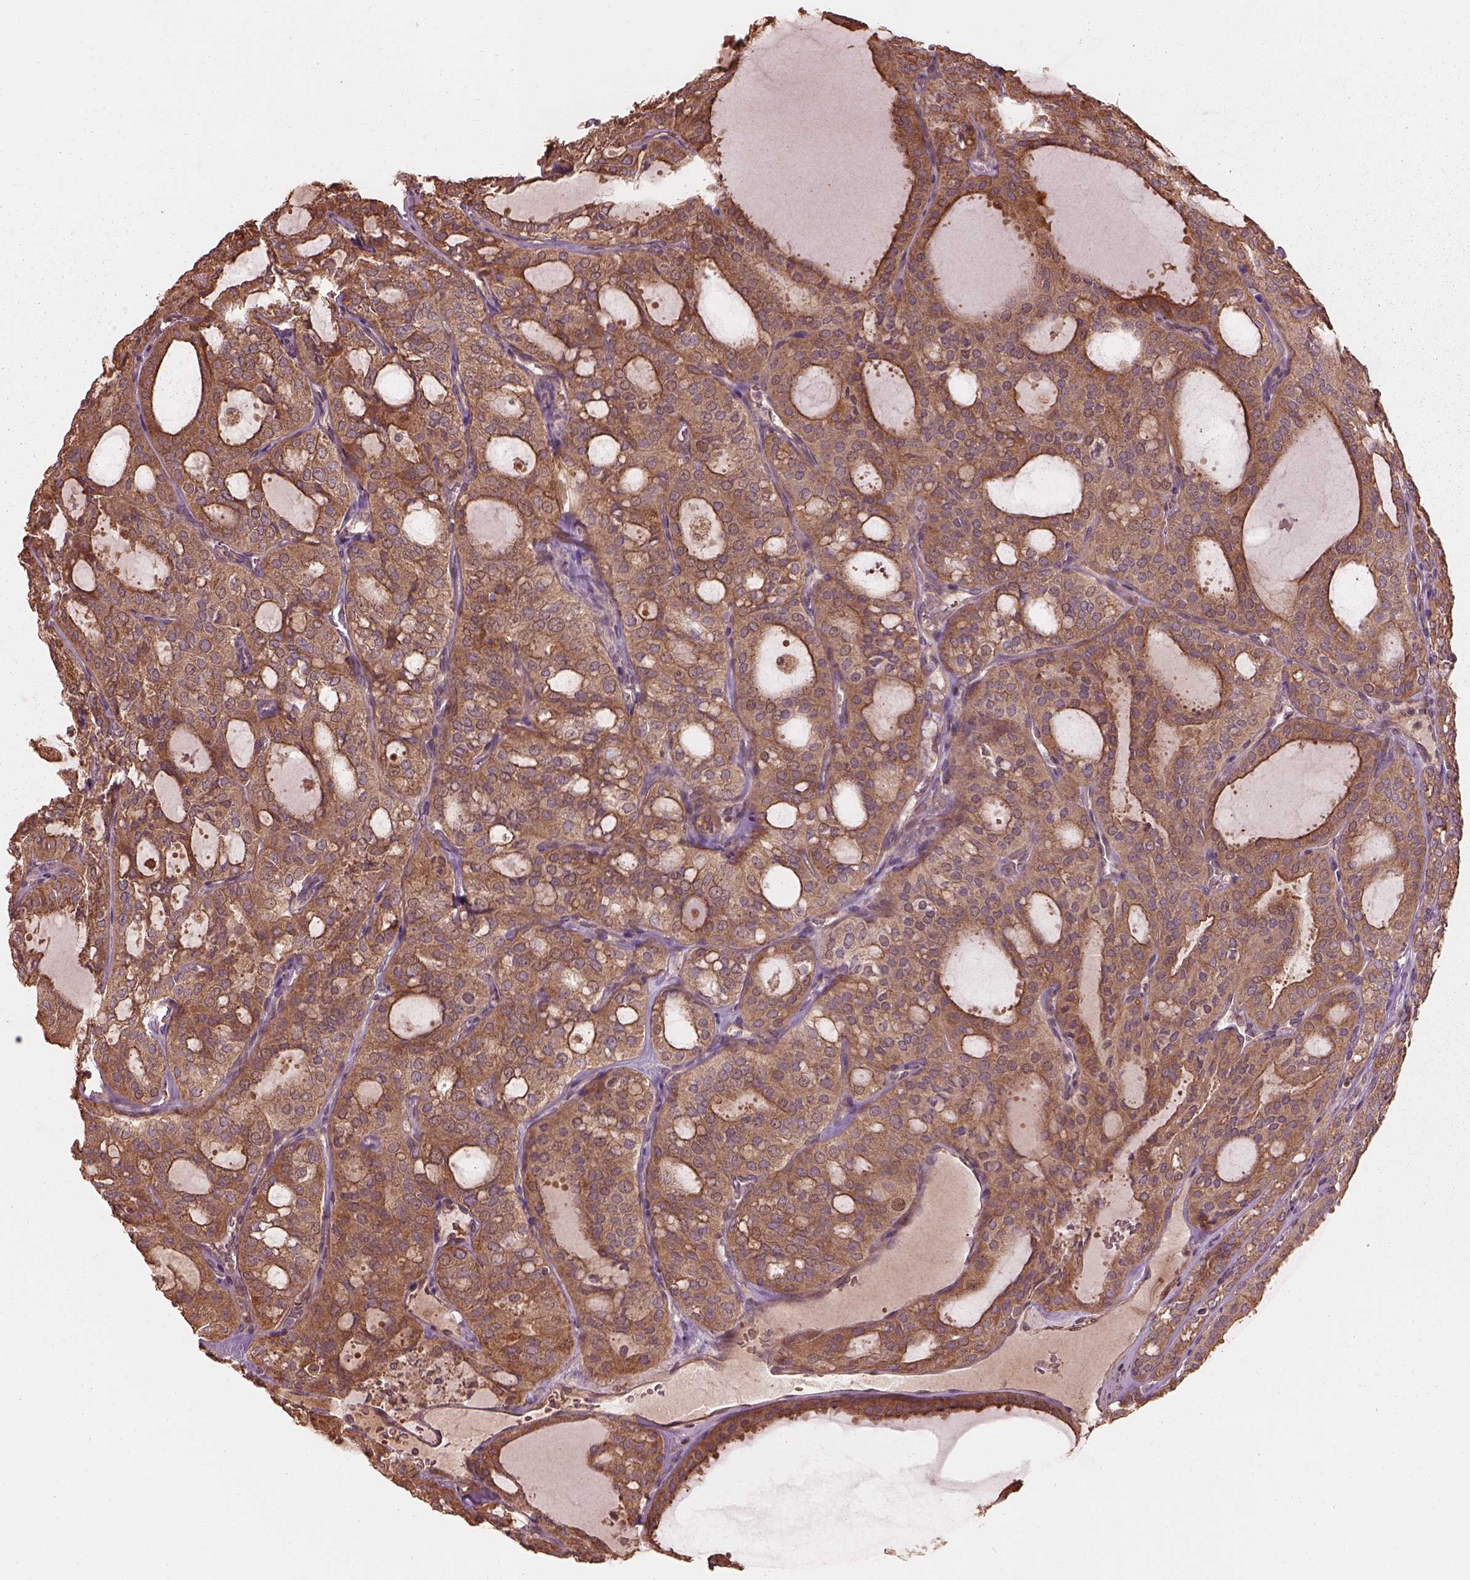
{"staining": {"intensity": "strong", "quantity": ">75%", "location": "cytoplasmic/membranous"}, "tissue": "thyroid cancer", "cell_type": "Tumor cells", "image_type": "cancer", "snomed": [{"axis": "morphology", "description": "Follicular adenoma carcinoma, NOS"}, {"axis": "topography", "description": "Thyroid gland"}], "caption": "Tumor cells demonstrate high levels of strong cytoplasmic/membranous positivity in about >75% of cells in follicular adenoma carcinoma (thyroid).", "gene": "METTL4", "patient": {"sex": "male", "age": 75}}